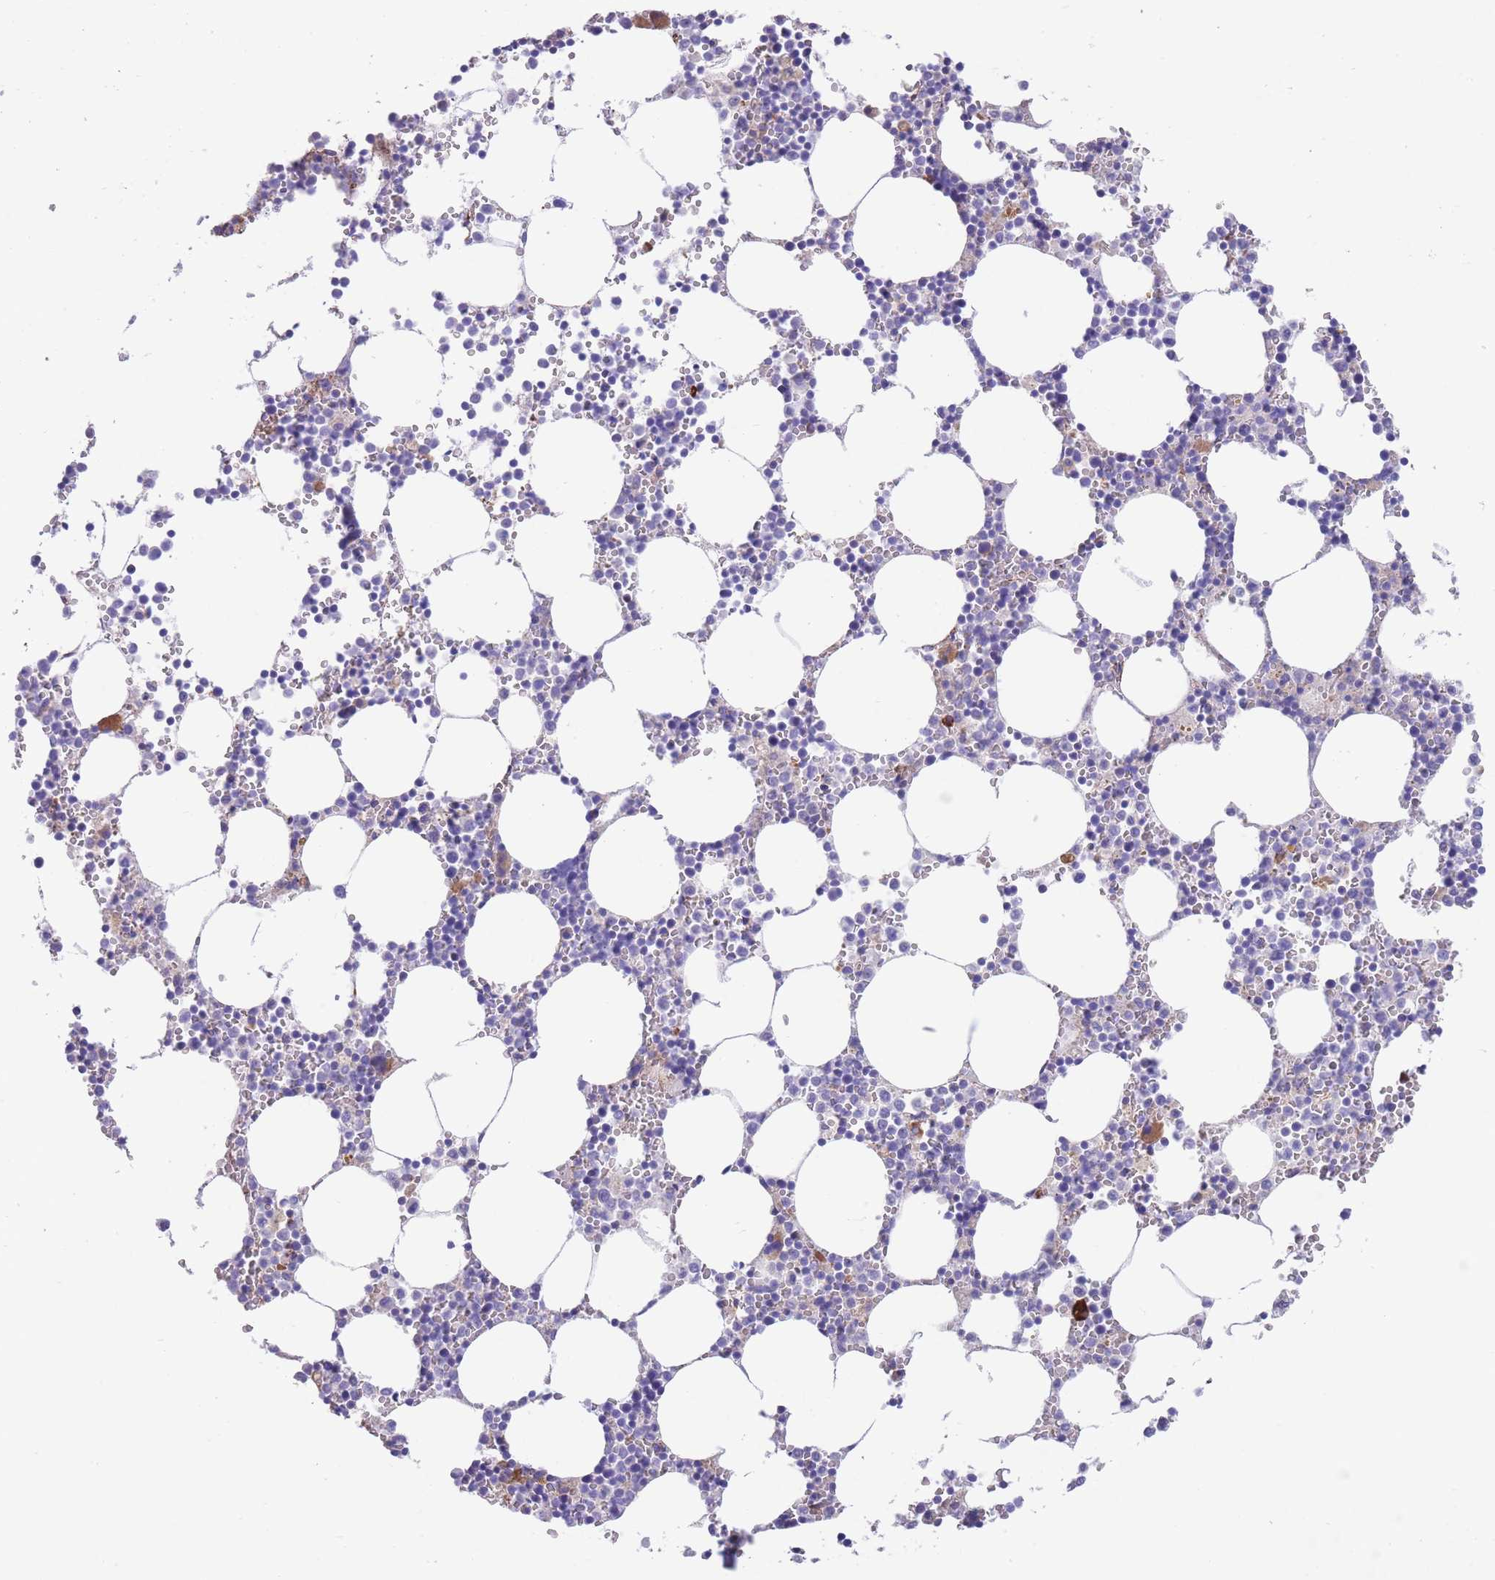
{"staining": {"intensity": "moderate", "quantity": "<25%", "location": "cytoplasmic/membranous"}, "tissue": "bone marrow", "cell_type": "Hematopoietic cells", "image_type": "normal", "snomed": [{"axis": "morphology", "description": "Normal tissue, NOS"}, {"axis": "topography", "description": "Bone marrow"}], "caption": "A histopathology image showing moderate cytoplasmic/membranous expression in about <25% of hematopoietic cells in benign bone marrow, as visualized by brown immunohistochemical staining.", "gene": "DET1", "patient": {"sex": "female", "age": 64}}